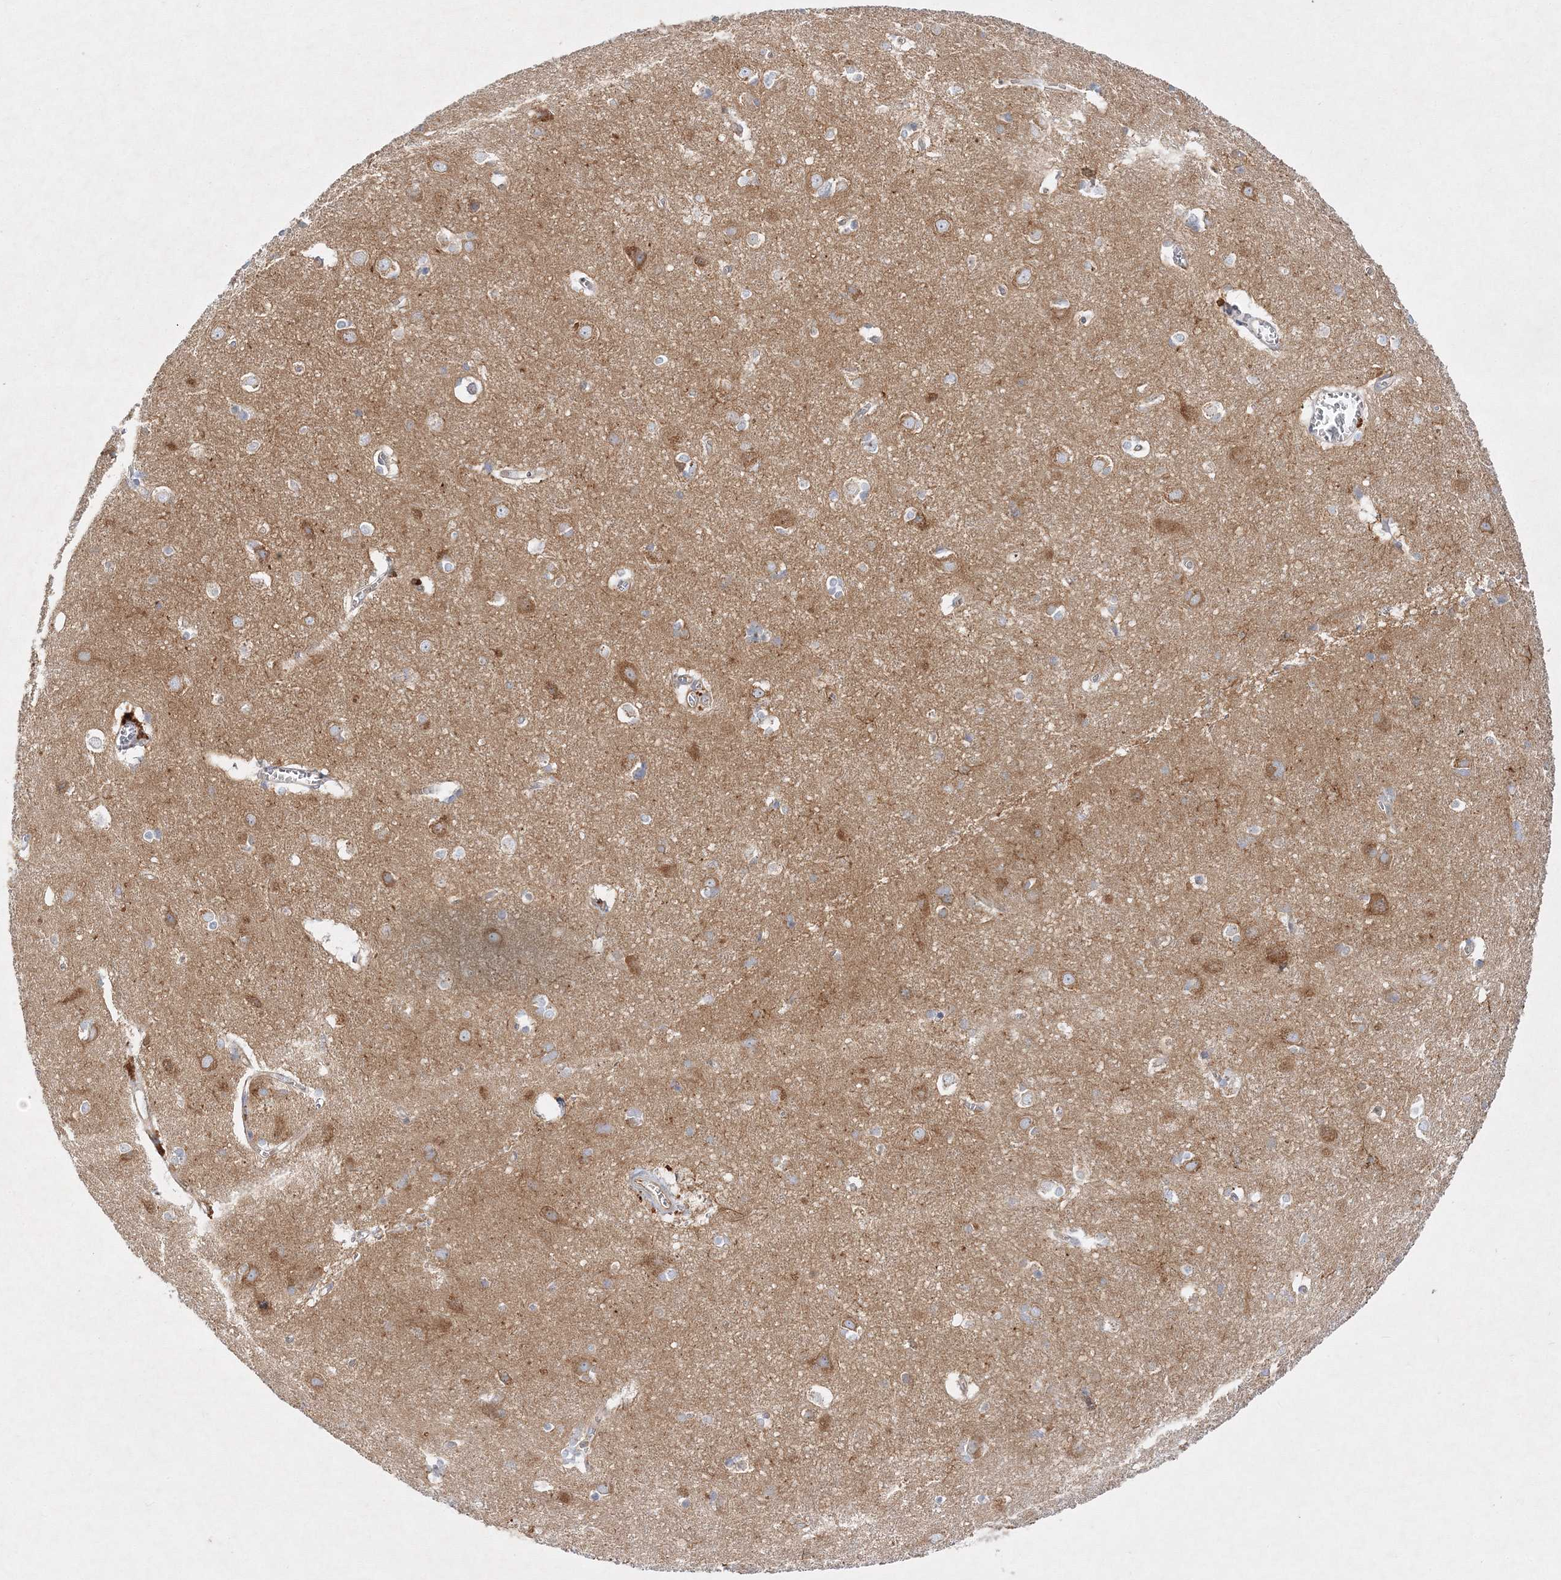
{"staining": {"intensity": "moderate", "quantity": "25%-75%", "location": "cytoplasmic/membranous"}, "tissue": "cerebral cortex", "cell_type": "Endothelial cells", "image_type": "normal", "snomed": [{"axis": "morphology", "description": "Normal tissue, NOS"}, {"axis": "topography", "description": "Cerebral cortex"}], "caption": "Moderate cytoplasmic/membranous staining is seen in about 25%-75% of endothelial cells in normal cerebral cortex.", "gene": "WDR37", "patient": {"sex": "male", "age": 54}}